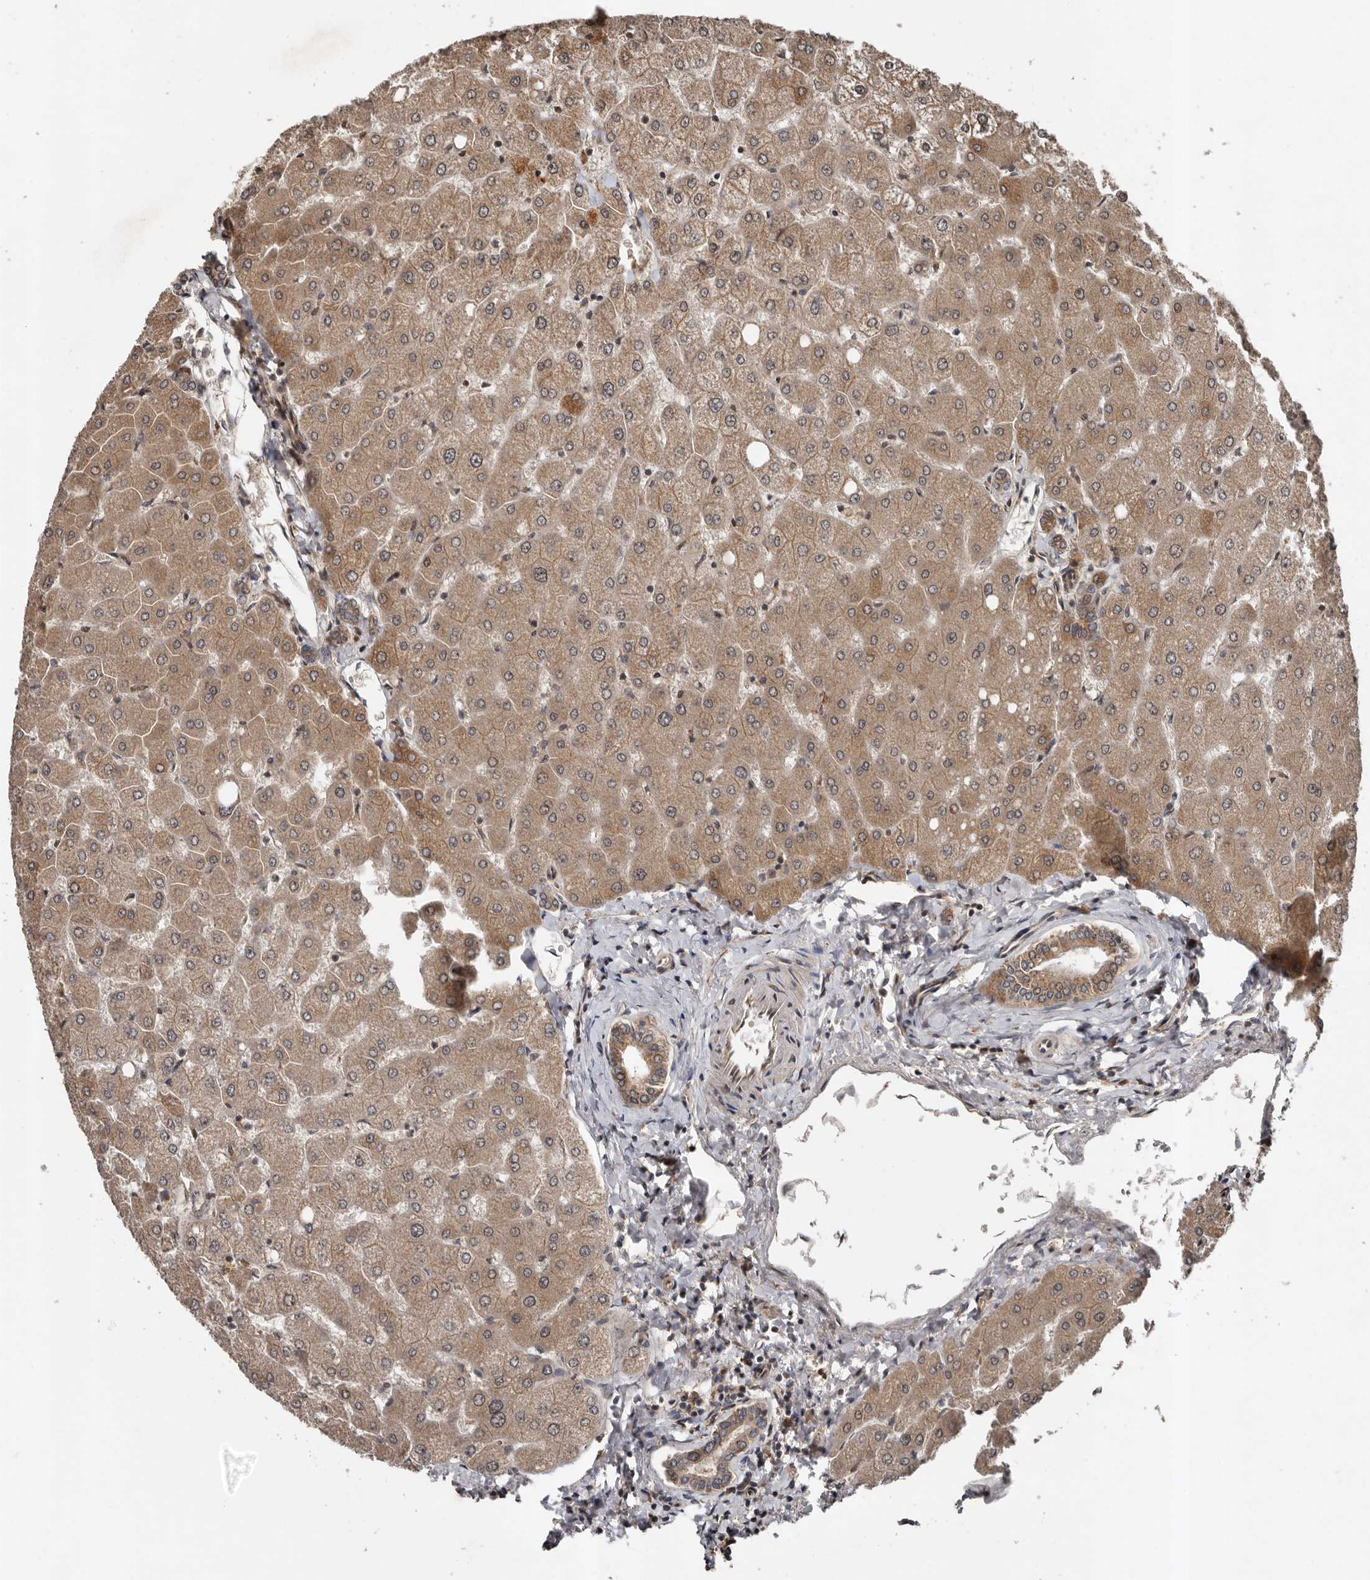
{"staining": {"intensity": "moderate", "quantity": ">75%", "location": "cytoplasmic/membranous"}, "tissue": "liver", "cell_type": "Cholangiocytes", "image_type": "normal", "snomed": [{"axis": "morphology", "description": "Normal tissue, NOS"}, {"axis": "topography", "description": "Liver"}], "caption": "Brown immunohistochemical staining in normal liver displays moderate cytoplasmic/membranous expression in about >75% of cholangiocytes.", "gene": "CCDC190", "patient": {"sex": "female", "age": 54}}